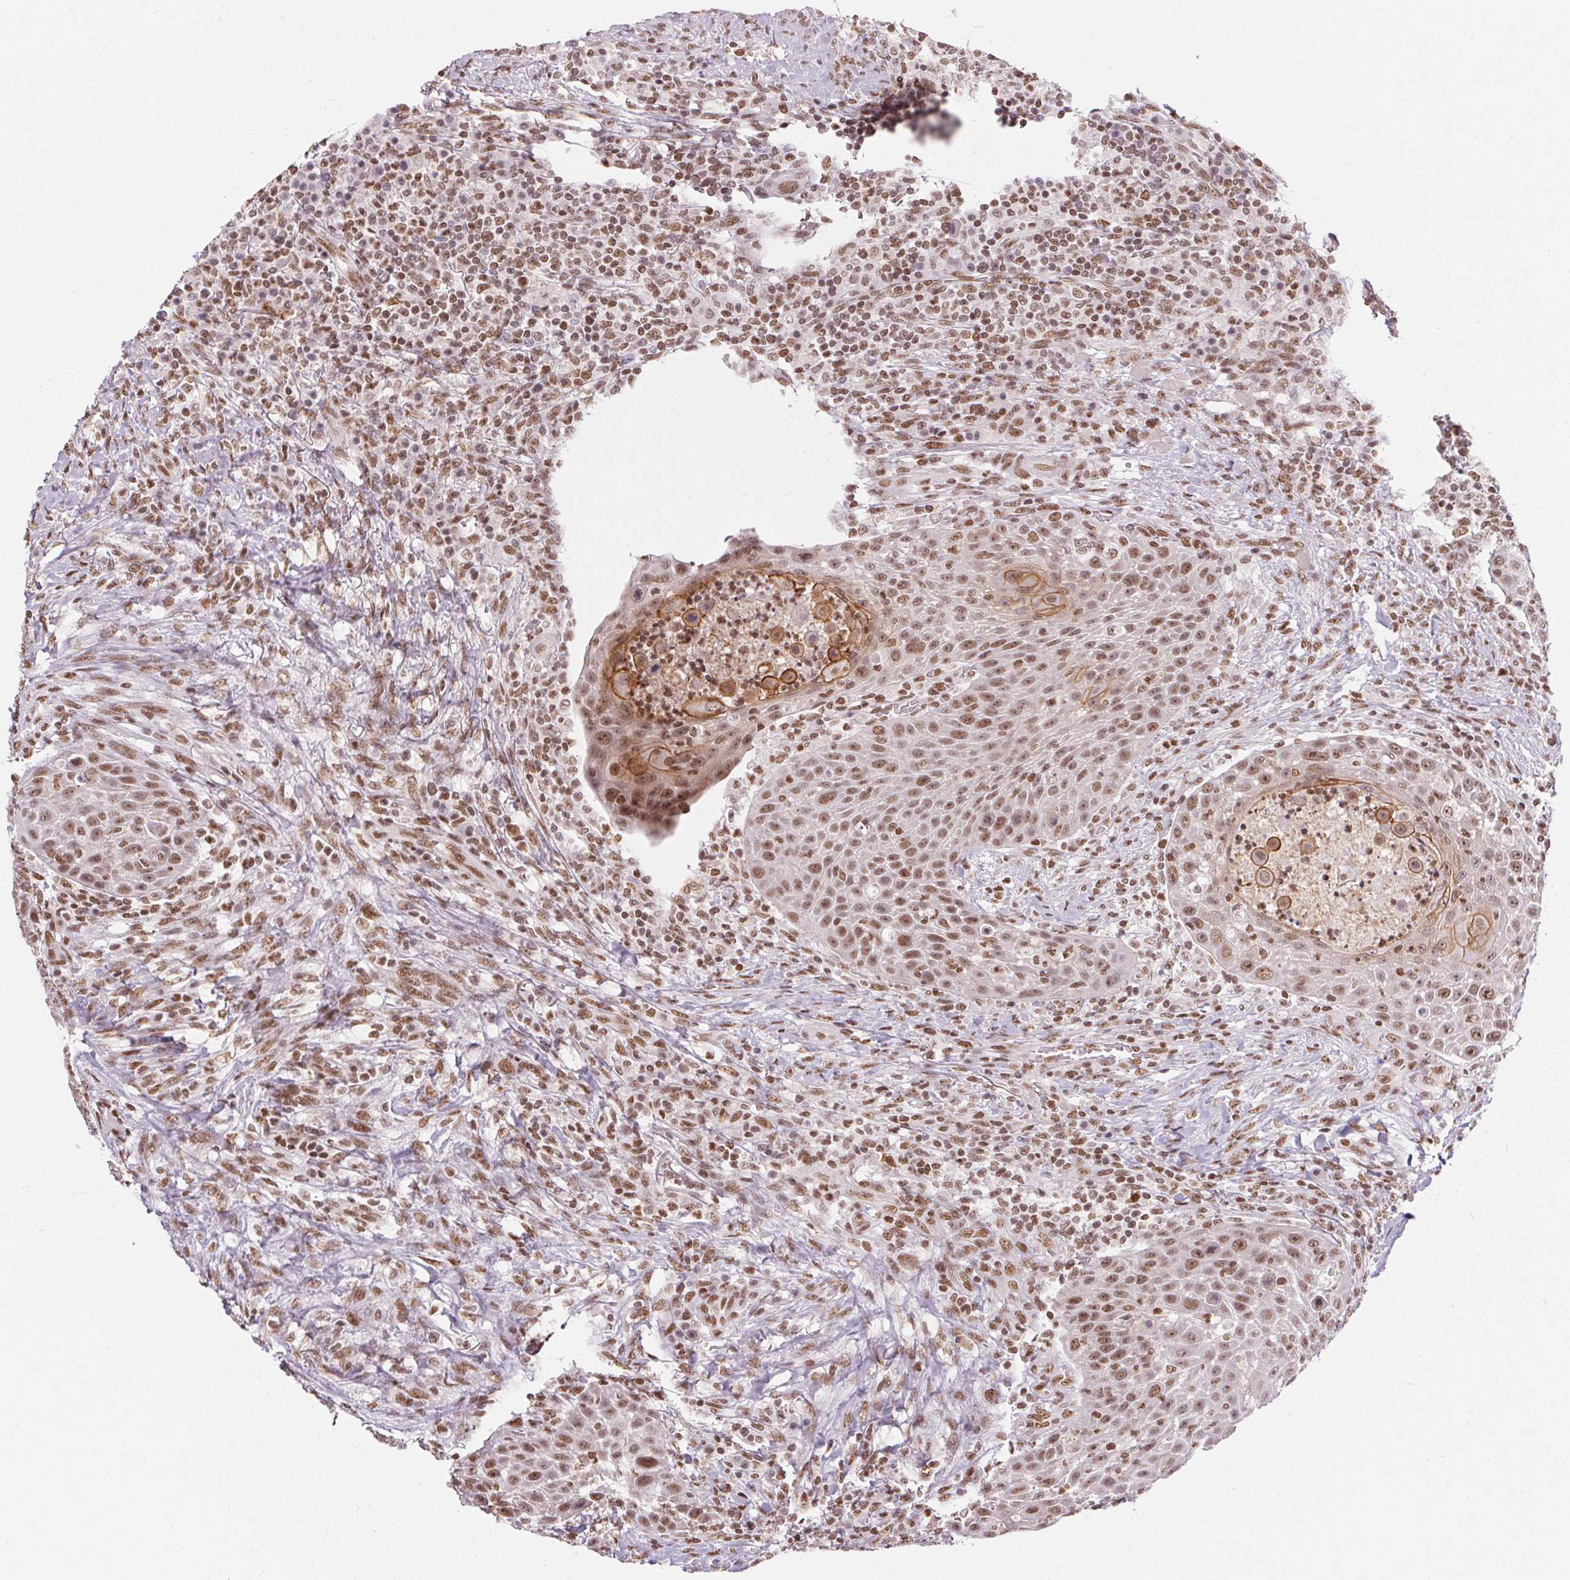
{"staining": {"intensity": "moderate", "quantity": ">75%", "location": "cytoplasmic/membranous,nuclear"}, "tissue": "head and neck cancer", "cell_type": "Tumor cells", "image_type": "cancer", "snomed": [{"axis": "morphology", "description": "Squamous cell carcinoma, NOS"}, {"axis": "topography", "description": "Head-Neck"}], "caption": "This histopathology image exhibits immunohistochemistry (IHC) staining of head and neck cancer, with medium moderate cytoplasmic/membranous and nuclear staining in about >75% of tumor cells.", "gene": "NFE2L1", "patient": {"sex": "male", "age": 69}}